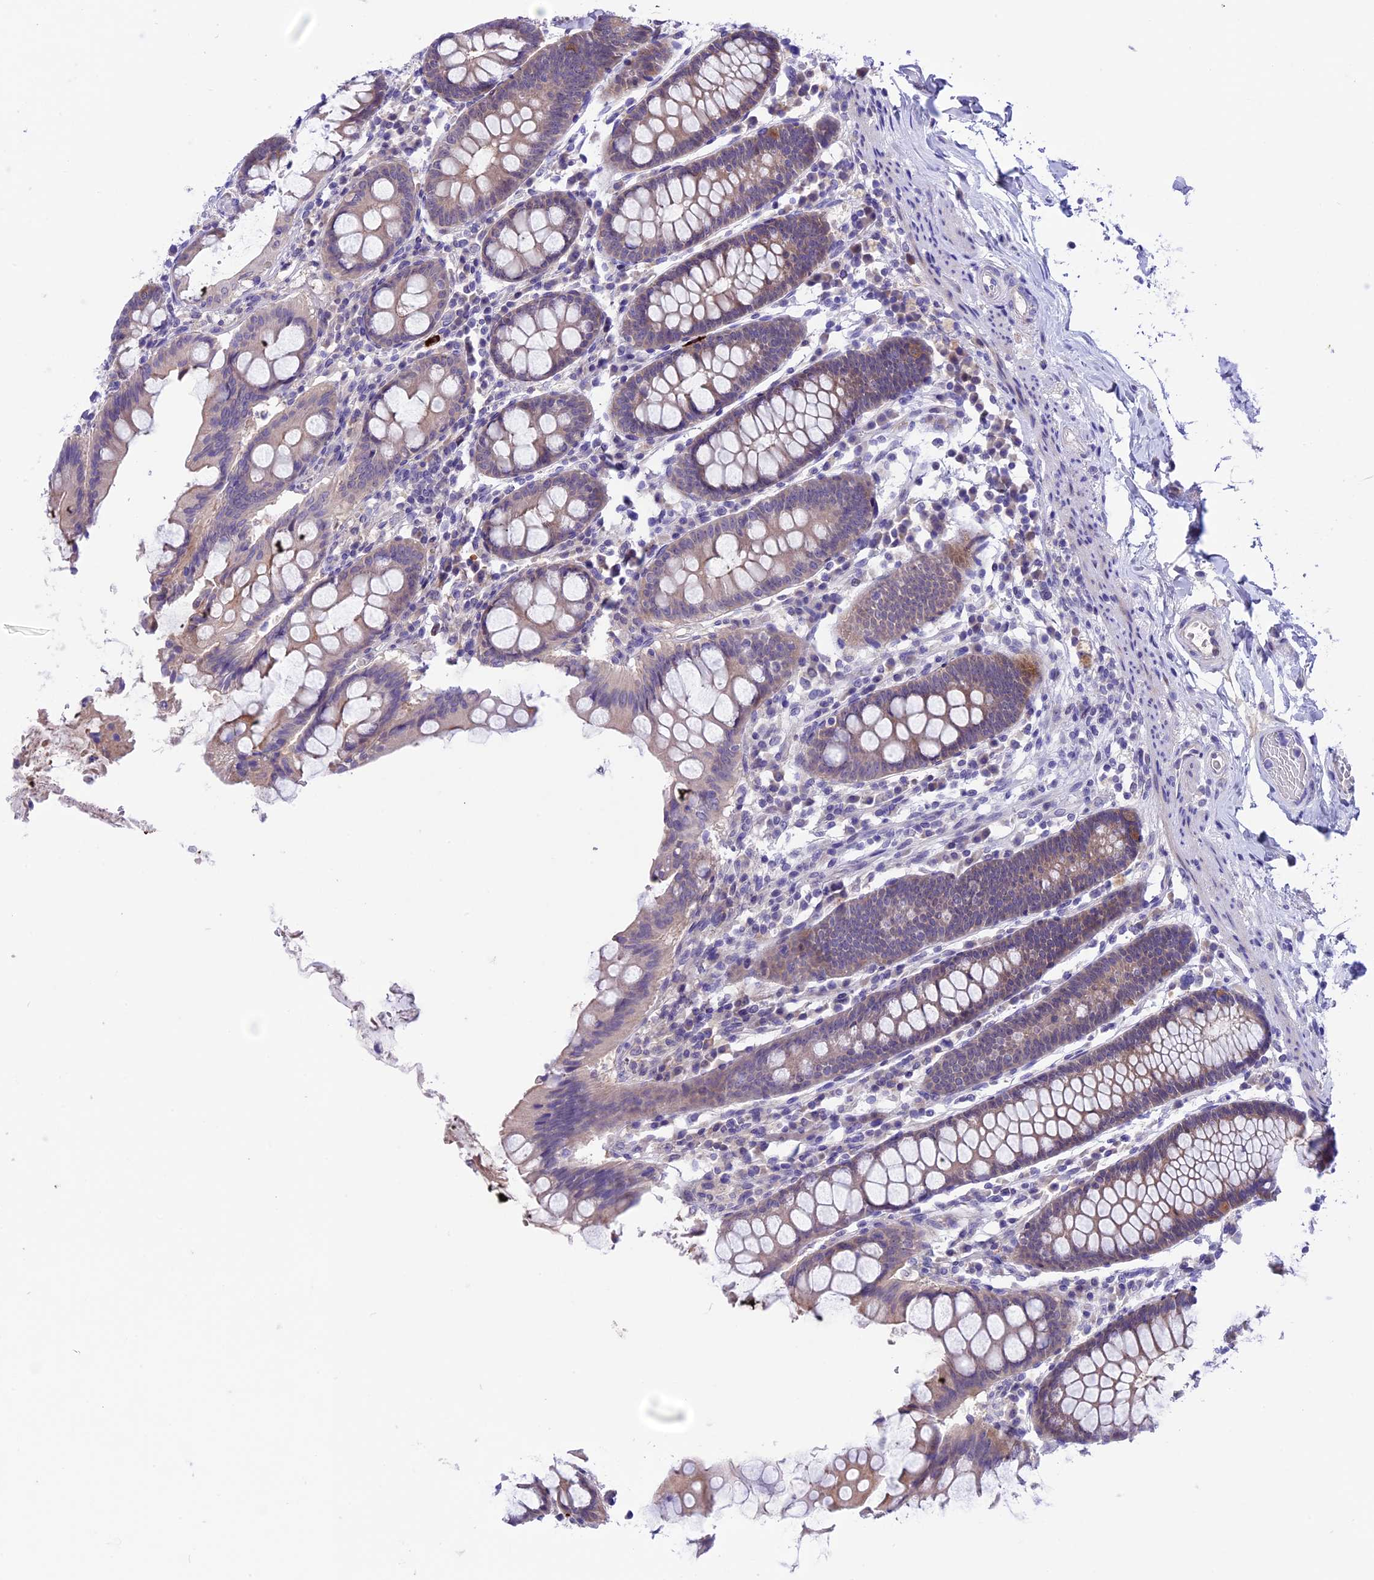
{"staining": {"intensity": "negative", "quantity": "none", "location": "none"}, "tissue": "colon", "cell_type": "Endothelial cells", "image_type": "normal", "snomed": [{"axis": "morphology", "description": "Normal tissue, NOS"}, {"axis": "topography", "description": "Colon"}], "caption": "Immunohistochemistry photomicrograph of unremarkable colon stained for a protein (brown), which shows no staining in endothelial cells.", "gene": "XKR7", "patient": {"sex": "female", "age": 79}}